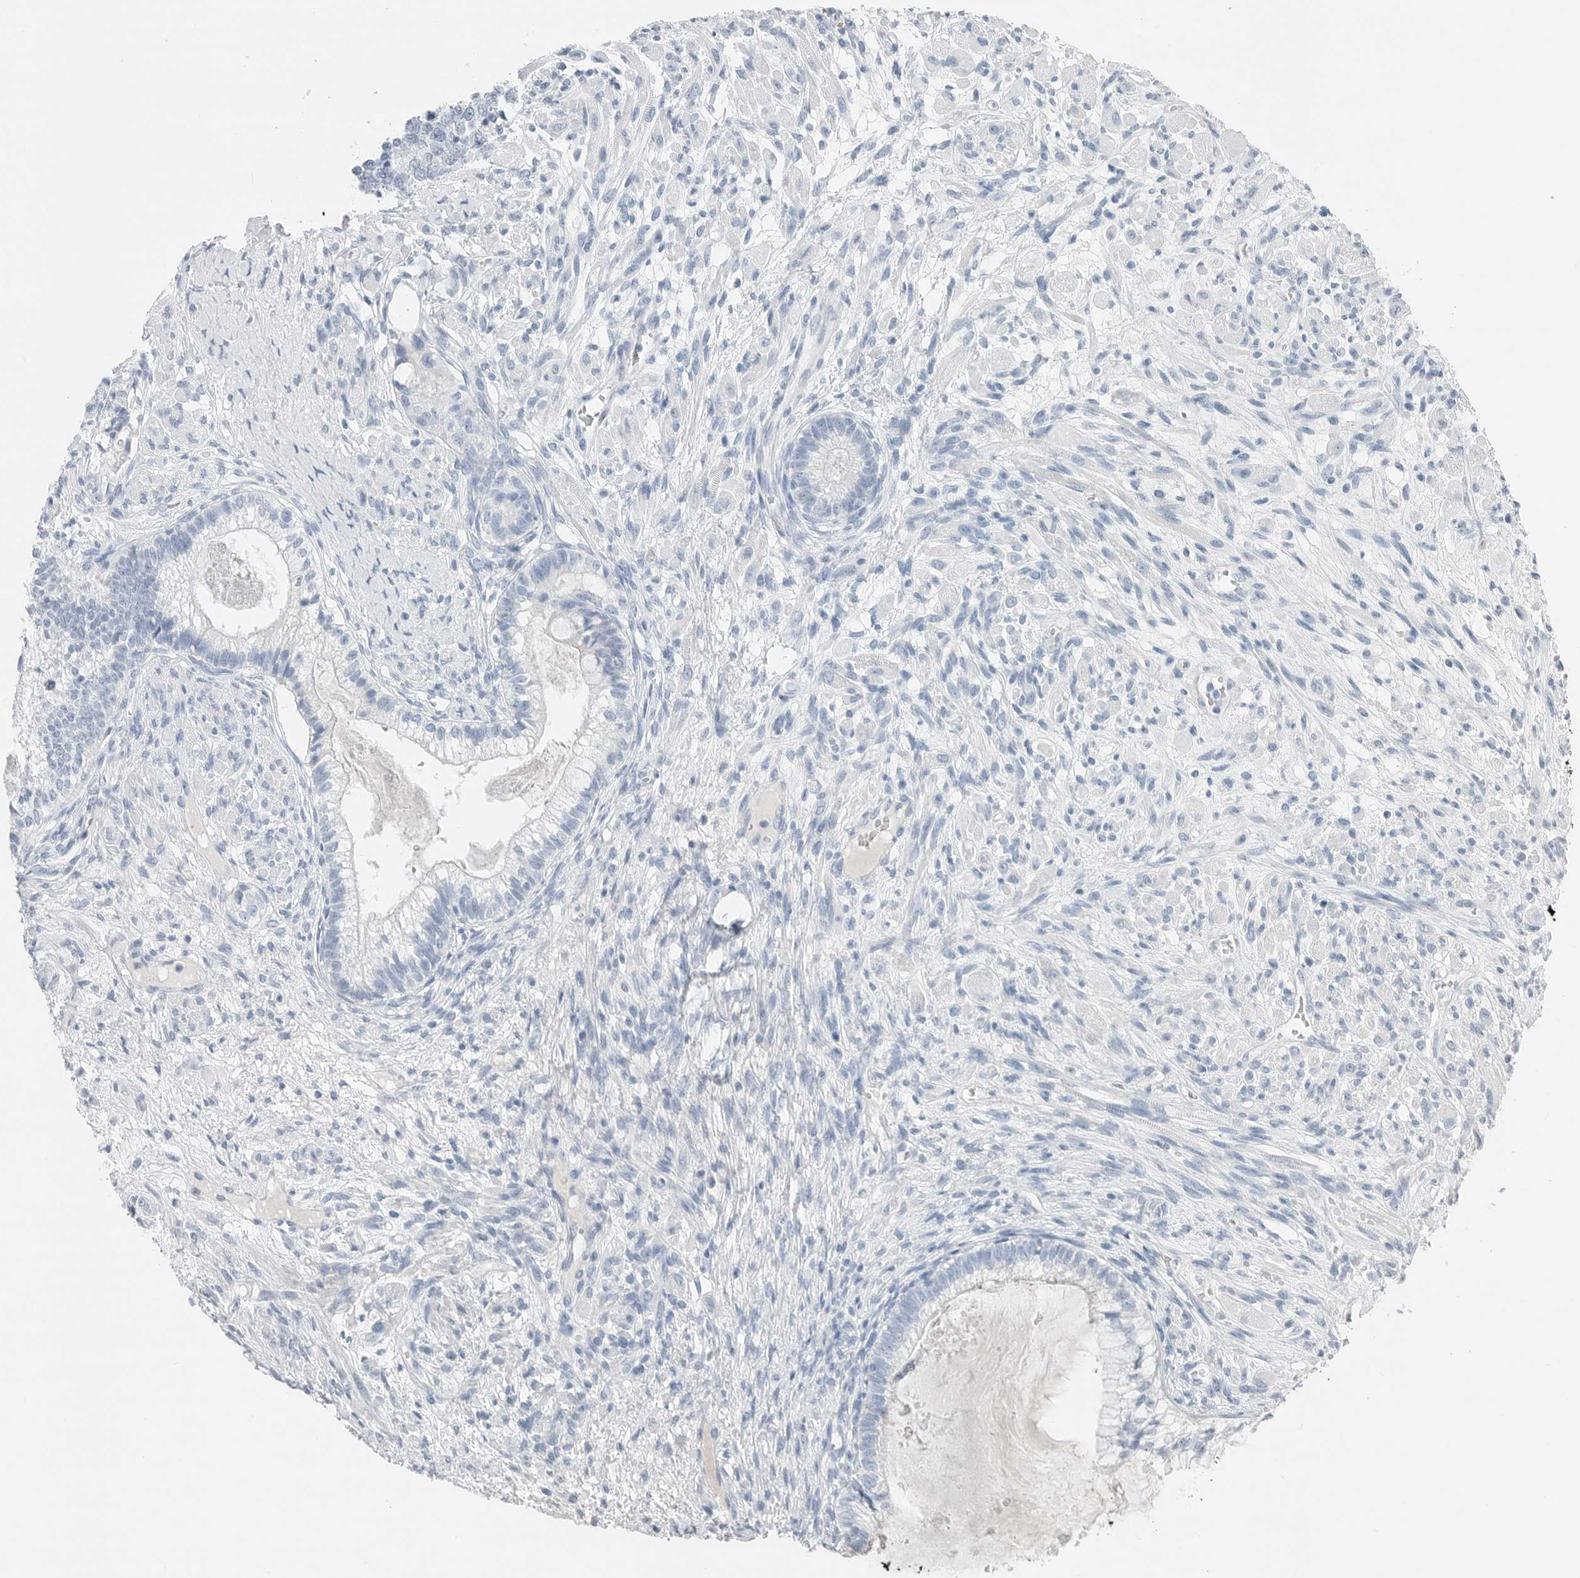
{"staining": {"intensity": "negative", "quantity": "none", "location": "none"}, "tissue": "testis cancer", "cell_type": "Tumor cells", "image_type": "cancer", "snomed": [{"axis": "morphology", "description": "Seminoma, NOS"}, {"axis": "morphology", "description": "Carcinoma, Embryonal, NOS"}, {"axis": "topography", "description": "Testis"}], "caption": "Tumor cells show no significant protein expression in testis cancer (seminoma).", "gene": "SERPINB7", "patient": {"sex": "male", "age": 28}}